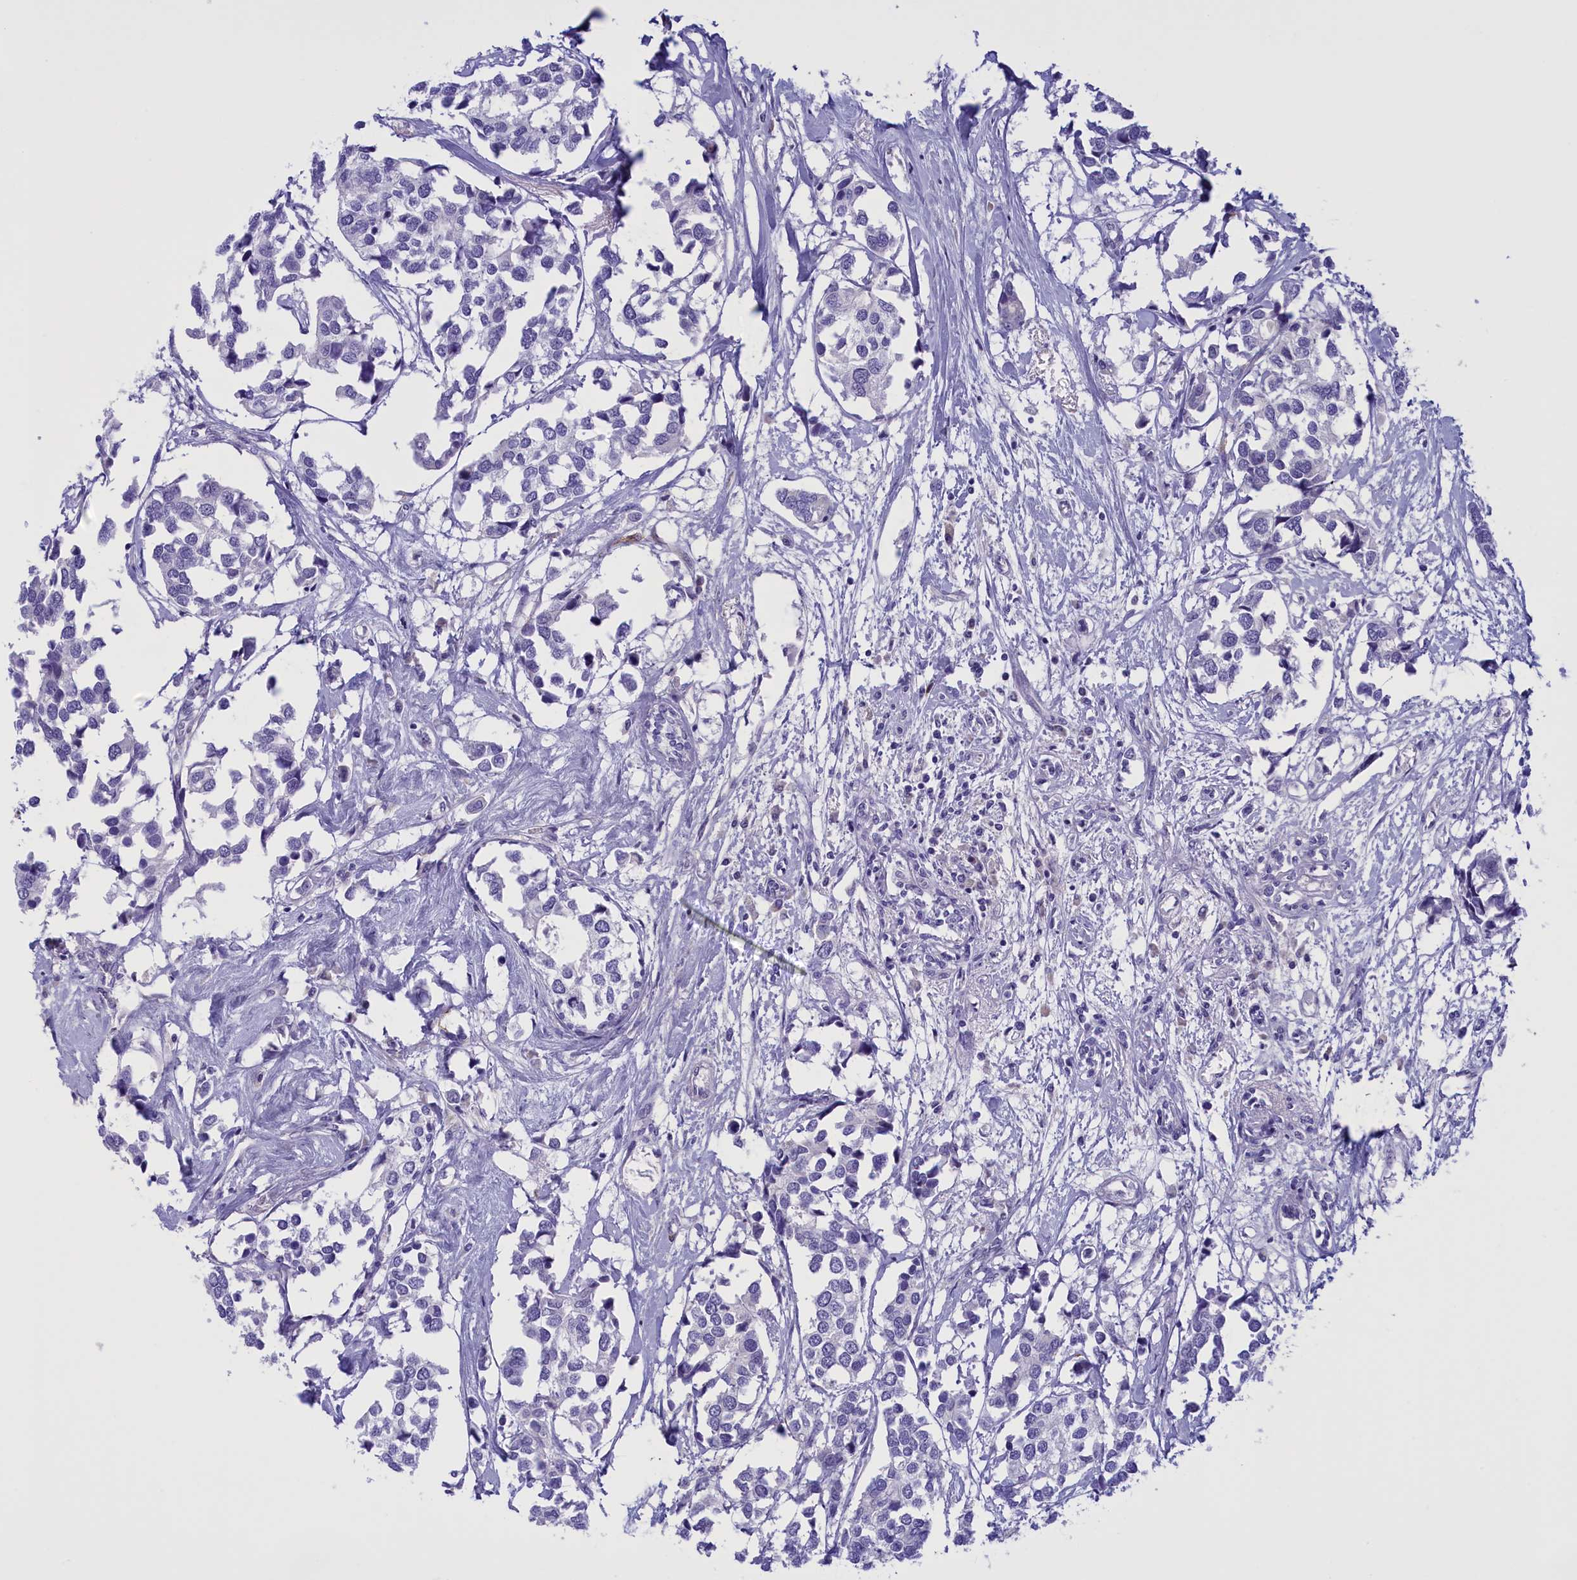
{"staining": {"intensity": "negative", "quantity": "none", "location": "none"}, "tissue": "breast cancer", "cell_type": "Tumor cells", "image_type": "cancer", "snomed": [{"axis": "morphology", "description": "Duct carcinoma"}, {"axis": "topography", "description": "Breast"}], "caption": "Immunohistochemistry of infiltrating ductal carcinoma (breast) shows no expression in tumor cells.", "gene": "FAM149B1", "patient": {"sex": "female", "age": 83}}